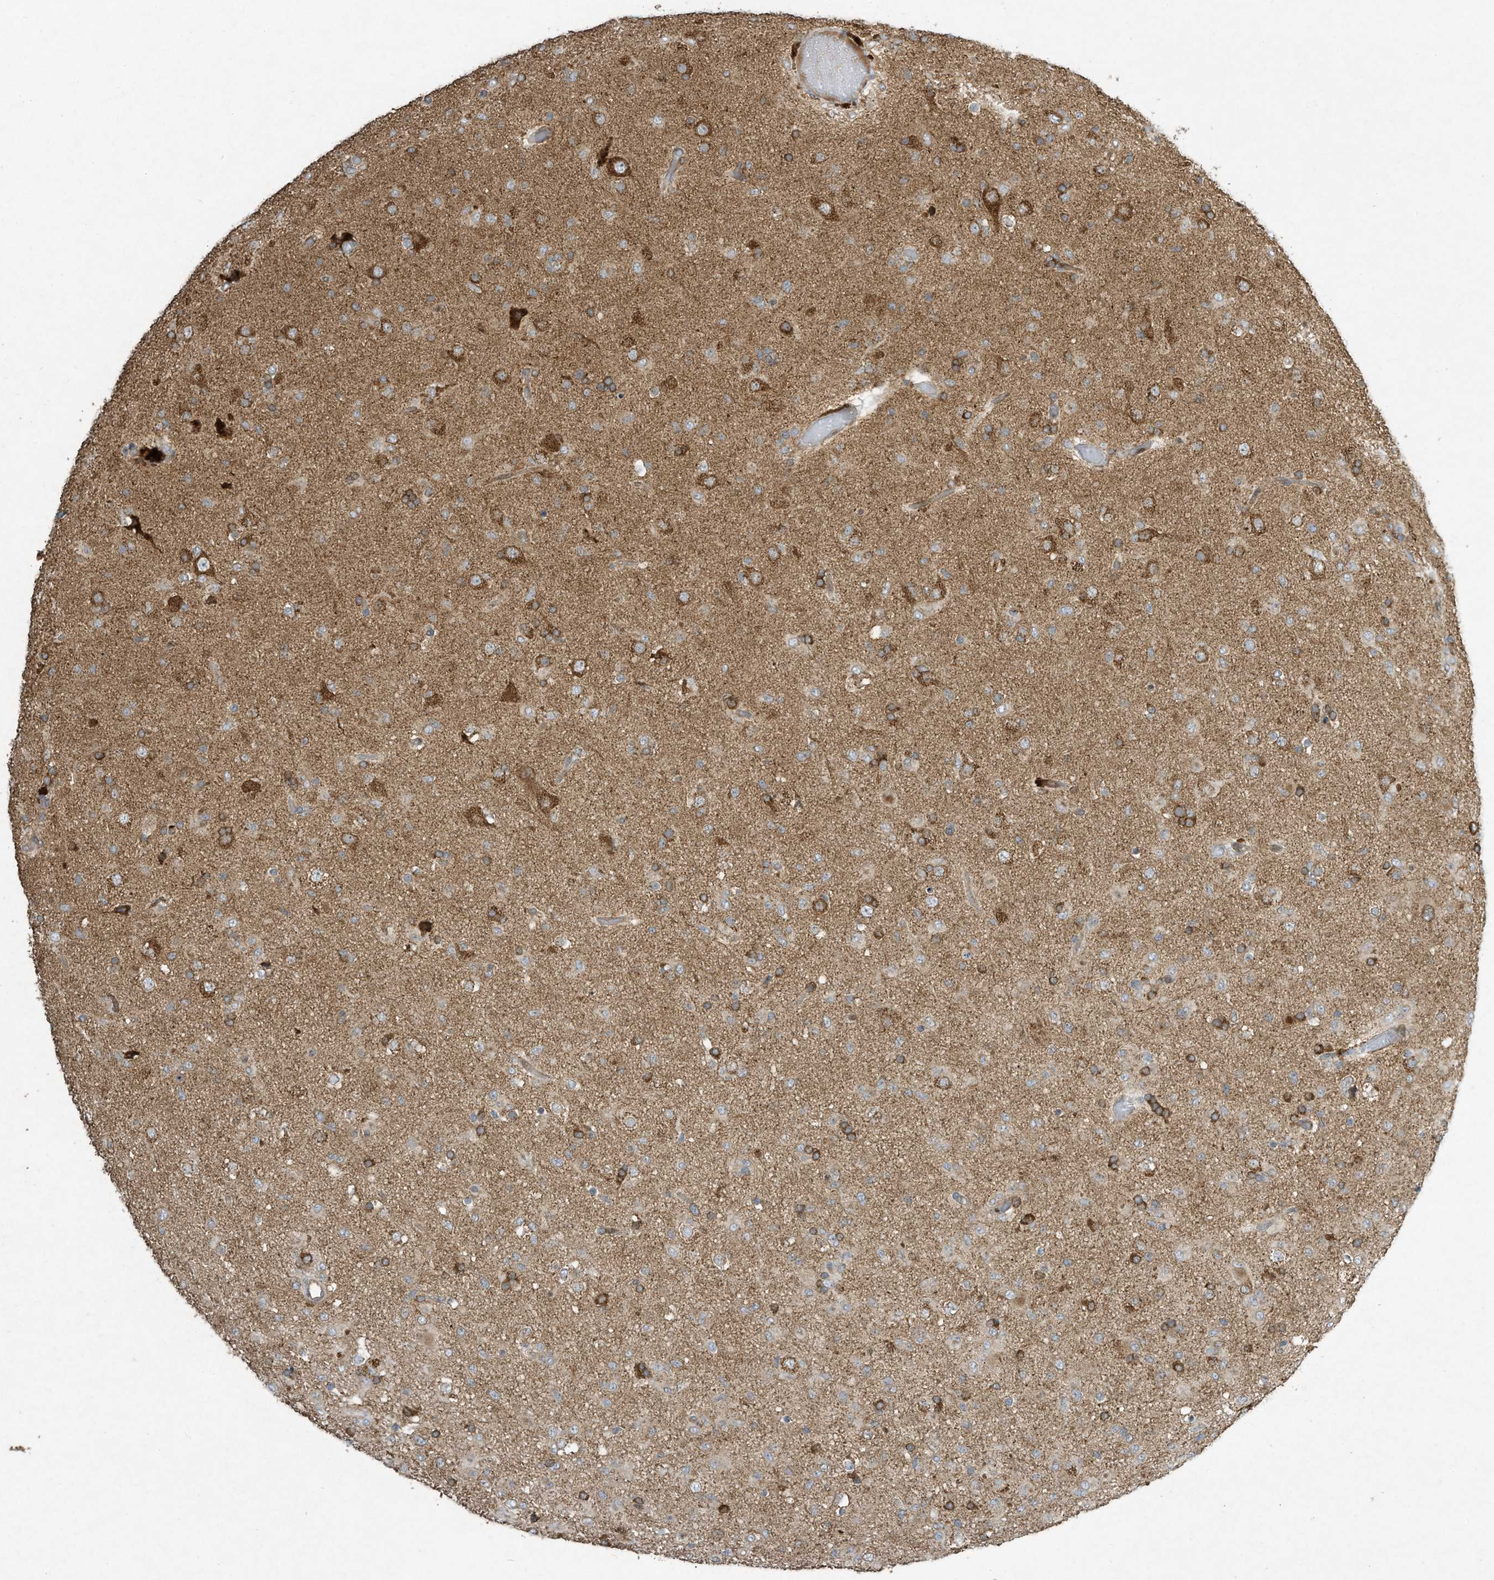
{"staining": {"intensity": "weak", "quantity": "<25%", "location": "cytoplasmic/membranous"}, "tissue": "glioma", "cell_type": "Tumor cells", "image_type": "cancer", "snomed": [{"axis": "morphology", "description": "Glioma, malignant, Low grade"}, {"axis": "topography", "description": "Brain"}], "caption": "Glioma was stained to show a protein in brown. There is no significant staining in tumor cells.", "gene": "SYNJ2", "patient": {"sex": "male", "age": 65}}